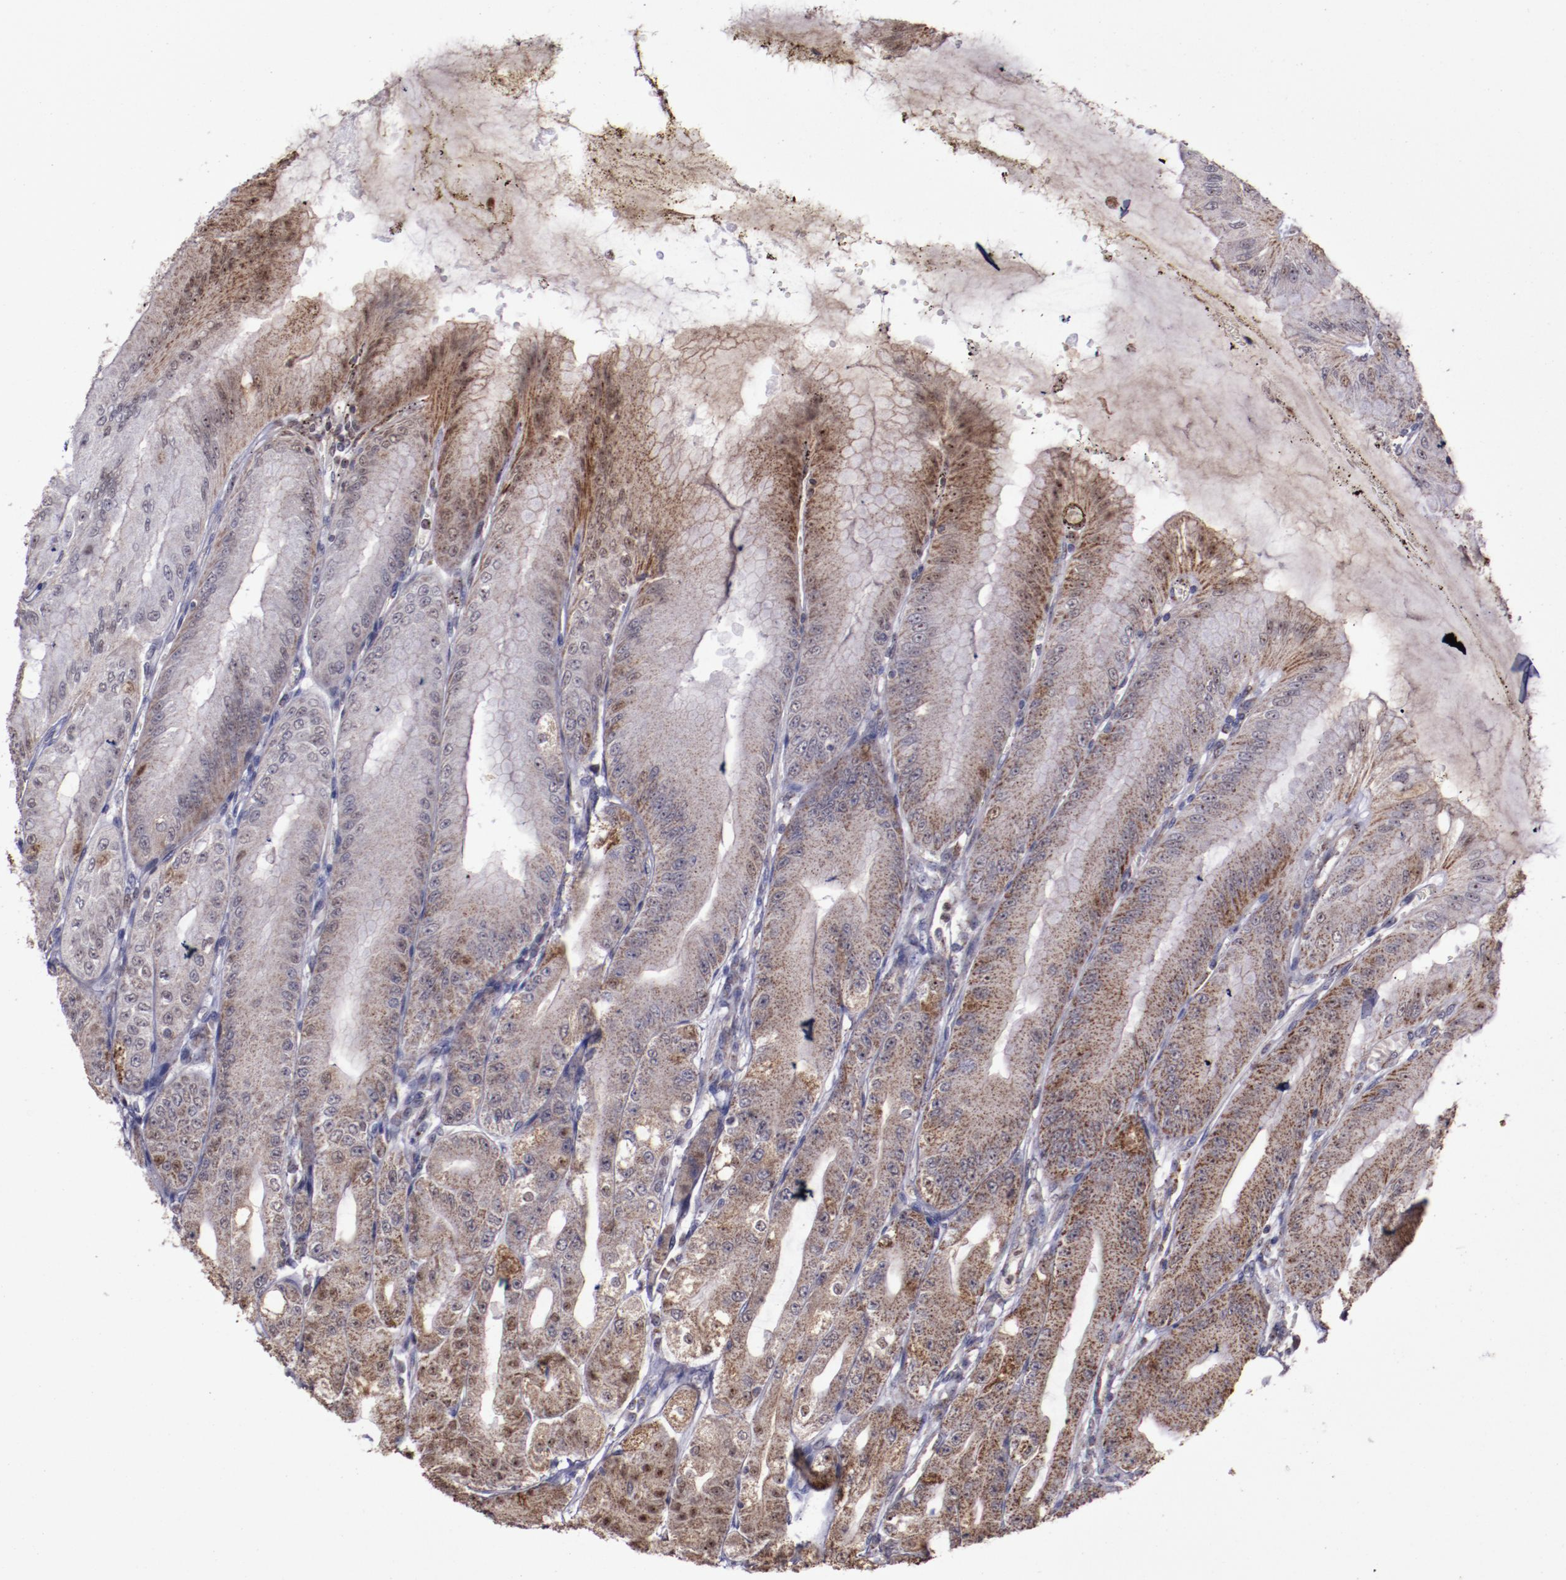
{"staining": {"intensity": "moderate", "quantity": ">75%", "location": "cytoplasmic/membranous,nuclear"}, "tissue": "stomach", "cell_type": "Glandular cells", "image_type": "normal", "snomed": [{"axis": "morphology", "description": "Normal tissue, NOS"}, {"axis": "topography", "description": "Stomach, lower"}], "caption": "Immunohistochemical staining of normal stomach demonstrates >75% levels of moderate cytoplasmic/membranous,nuclear protein positivity in about >75% of glandular cells. (Stains: DAB (3,3'-diaminobenzidine) in brown, nuclei in blue, Microscopy: brightfield microscopy at high magnification).", "gene": "LONP1", "patient": {"sex": "male", "age": 71}}